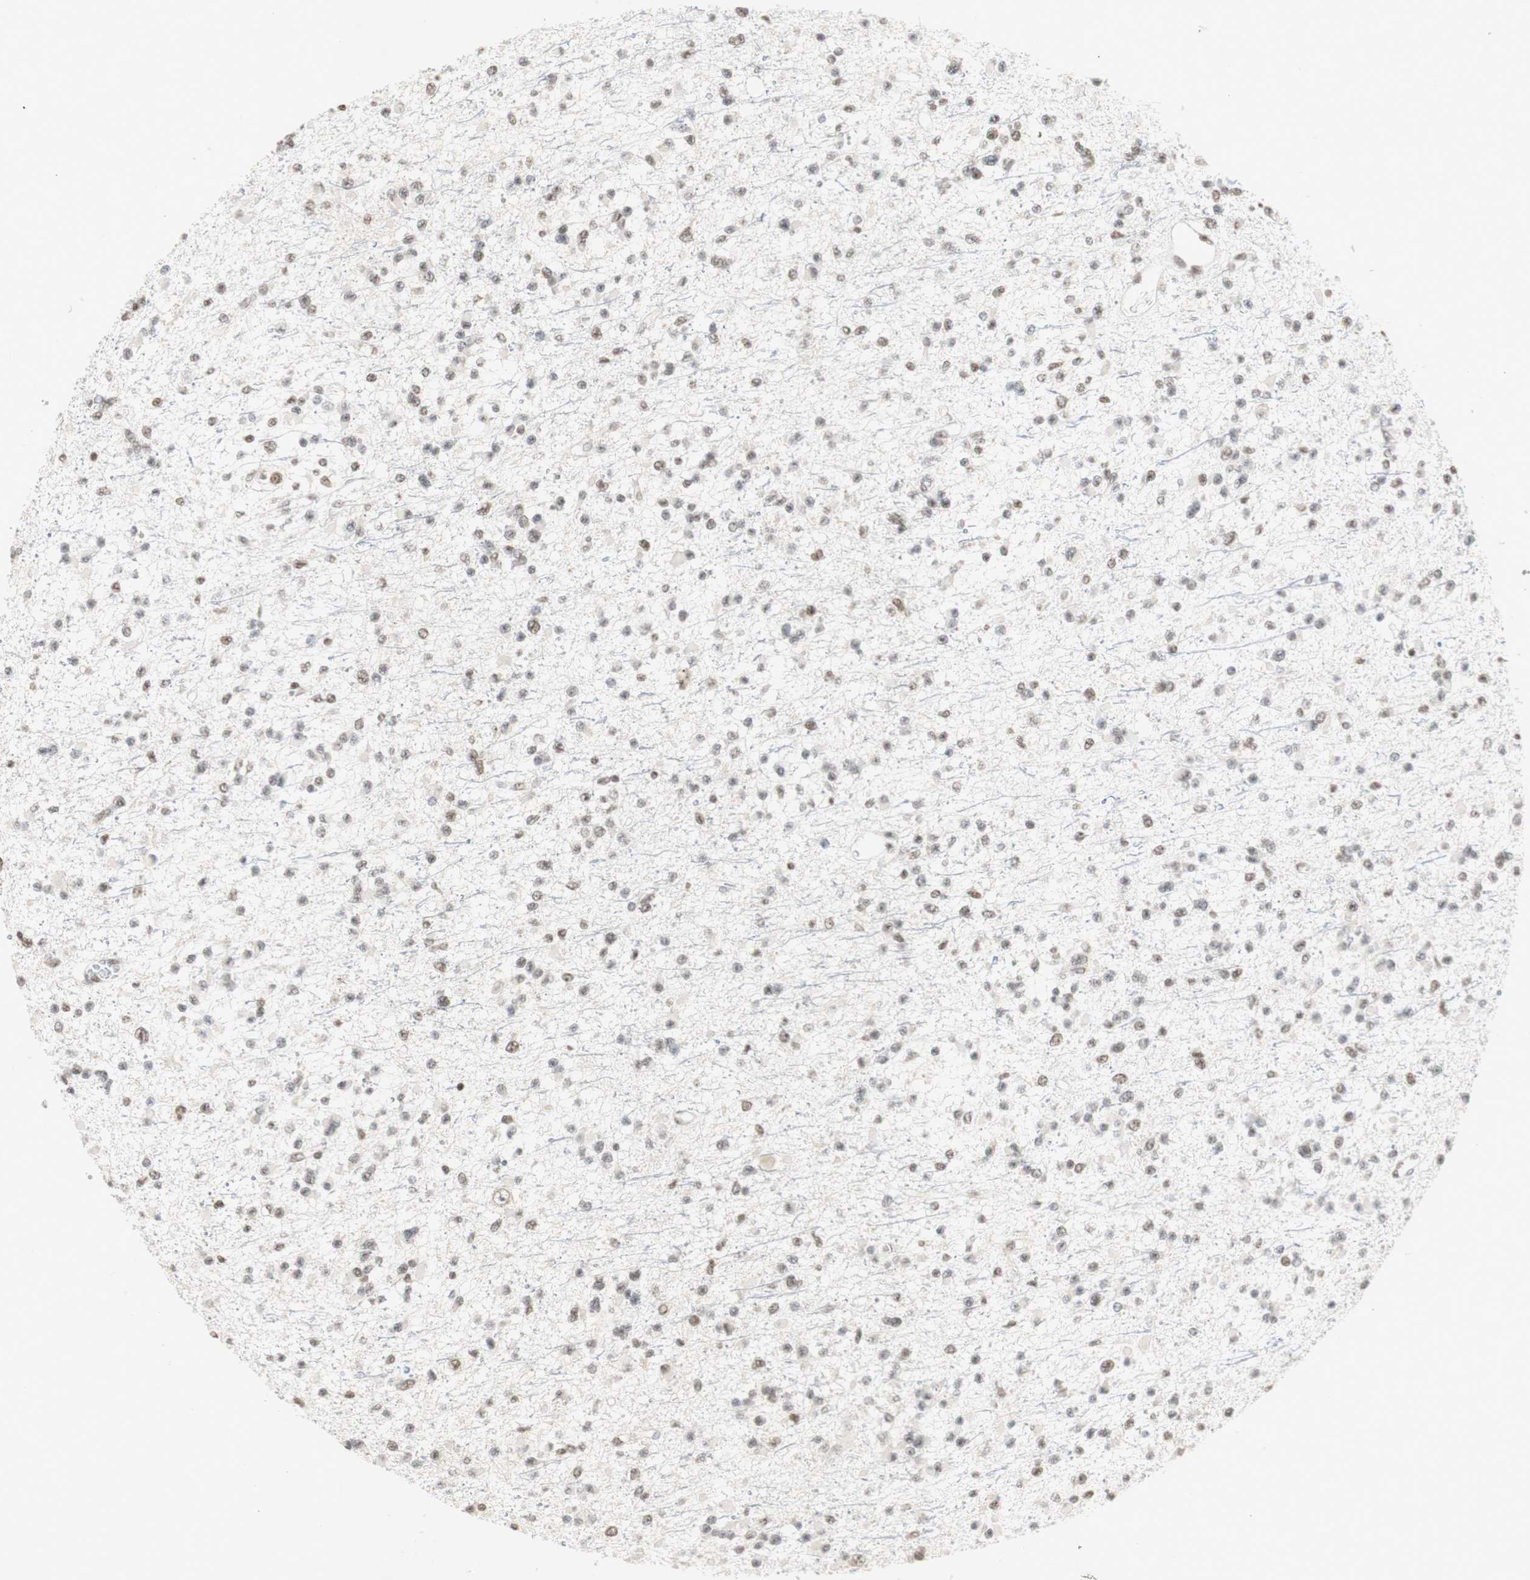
{"staining": {"intensity": "moderate", "quantity": ">75%", "location": "nuclear"}, "tissue": "glioma", "cell_type": "Tumor cells", "image_type": "cancer", "snomed": [{"axis": "morphology", "description": "Glioma, malignant, Low grade"}, {"axis": "topography", "description": "Brain"}], "caption": "This micrograph displays malignant glioma (low-grade) stained with immunohistochemistry to label a protein in brown. The nuclear of tumor cells show moderate positivity for the protein. Nuclei are counter-stained blue.", "gene": "SNRPB", "patient": {"sex": "female", "age": 22}}